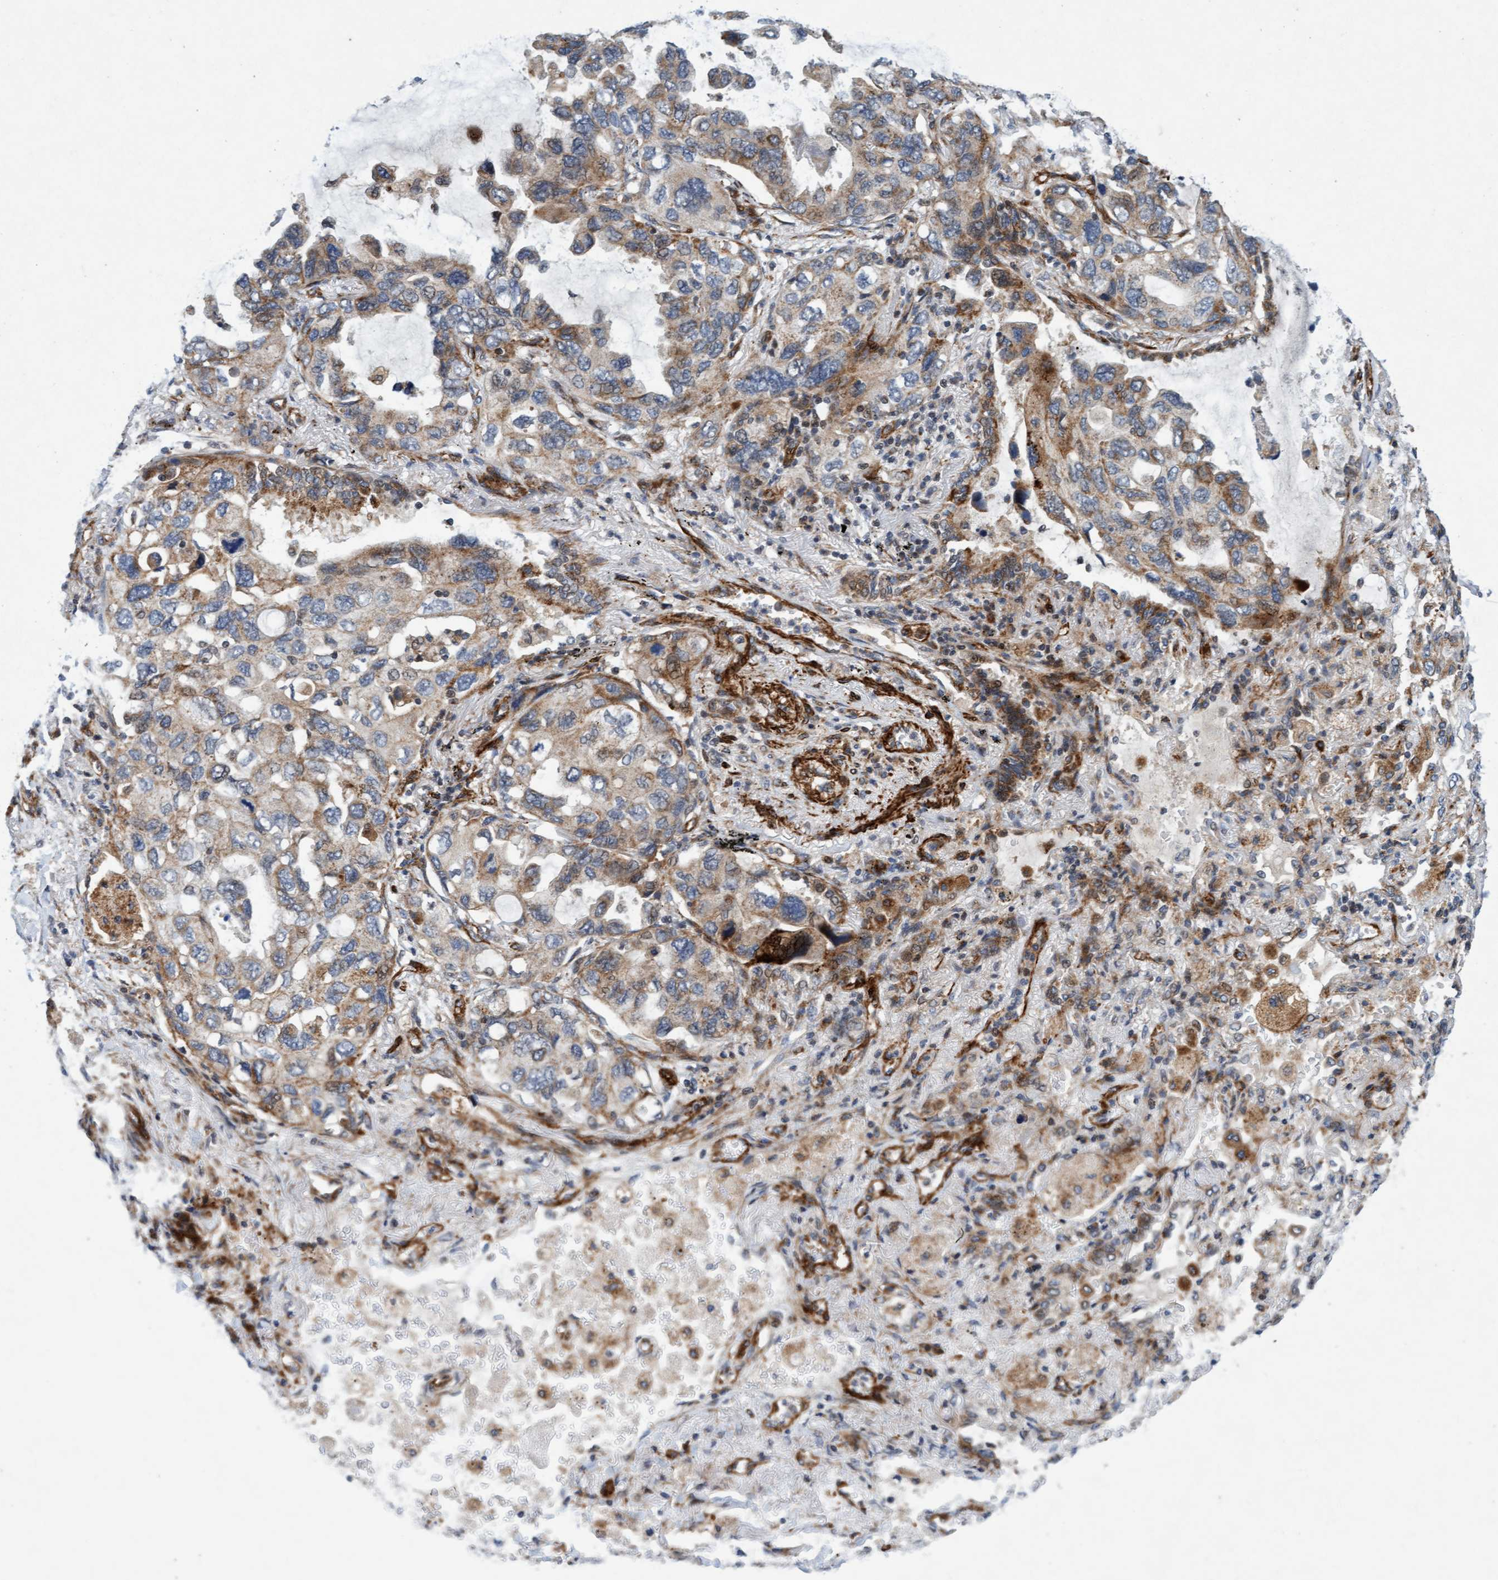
{"staining": {"intensity": "weak", "quantity": ">75%", "location": "cytoplasmic/membranous"}, "tissue": "lung cancer", "cell_type": "Tumor cells", "image_type": "cancer", "snomed": [{"axis": "morphology", "description": "Squamous cell carcinoma, NOS"}, {"axis": "topography", "description": "Lung"}], "caption": "A photomicrograph of human squamous cell carcinoma (lung) stained for a protein reveals weak cytoplasmic/membranous brown staining in tumor cells.", "gene": "TMEM70", "patient": {"sex": "female", "age": 73}}